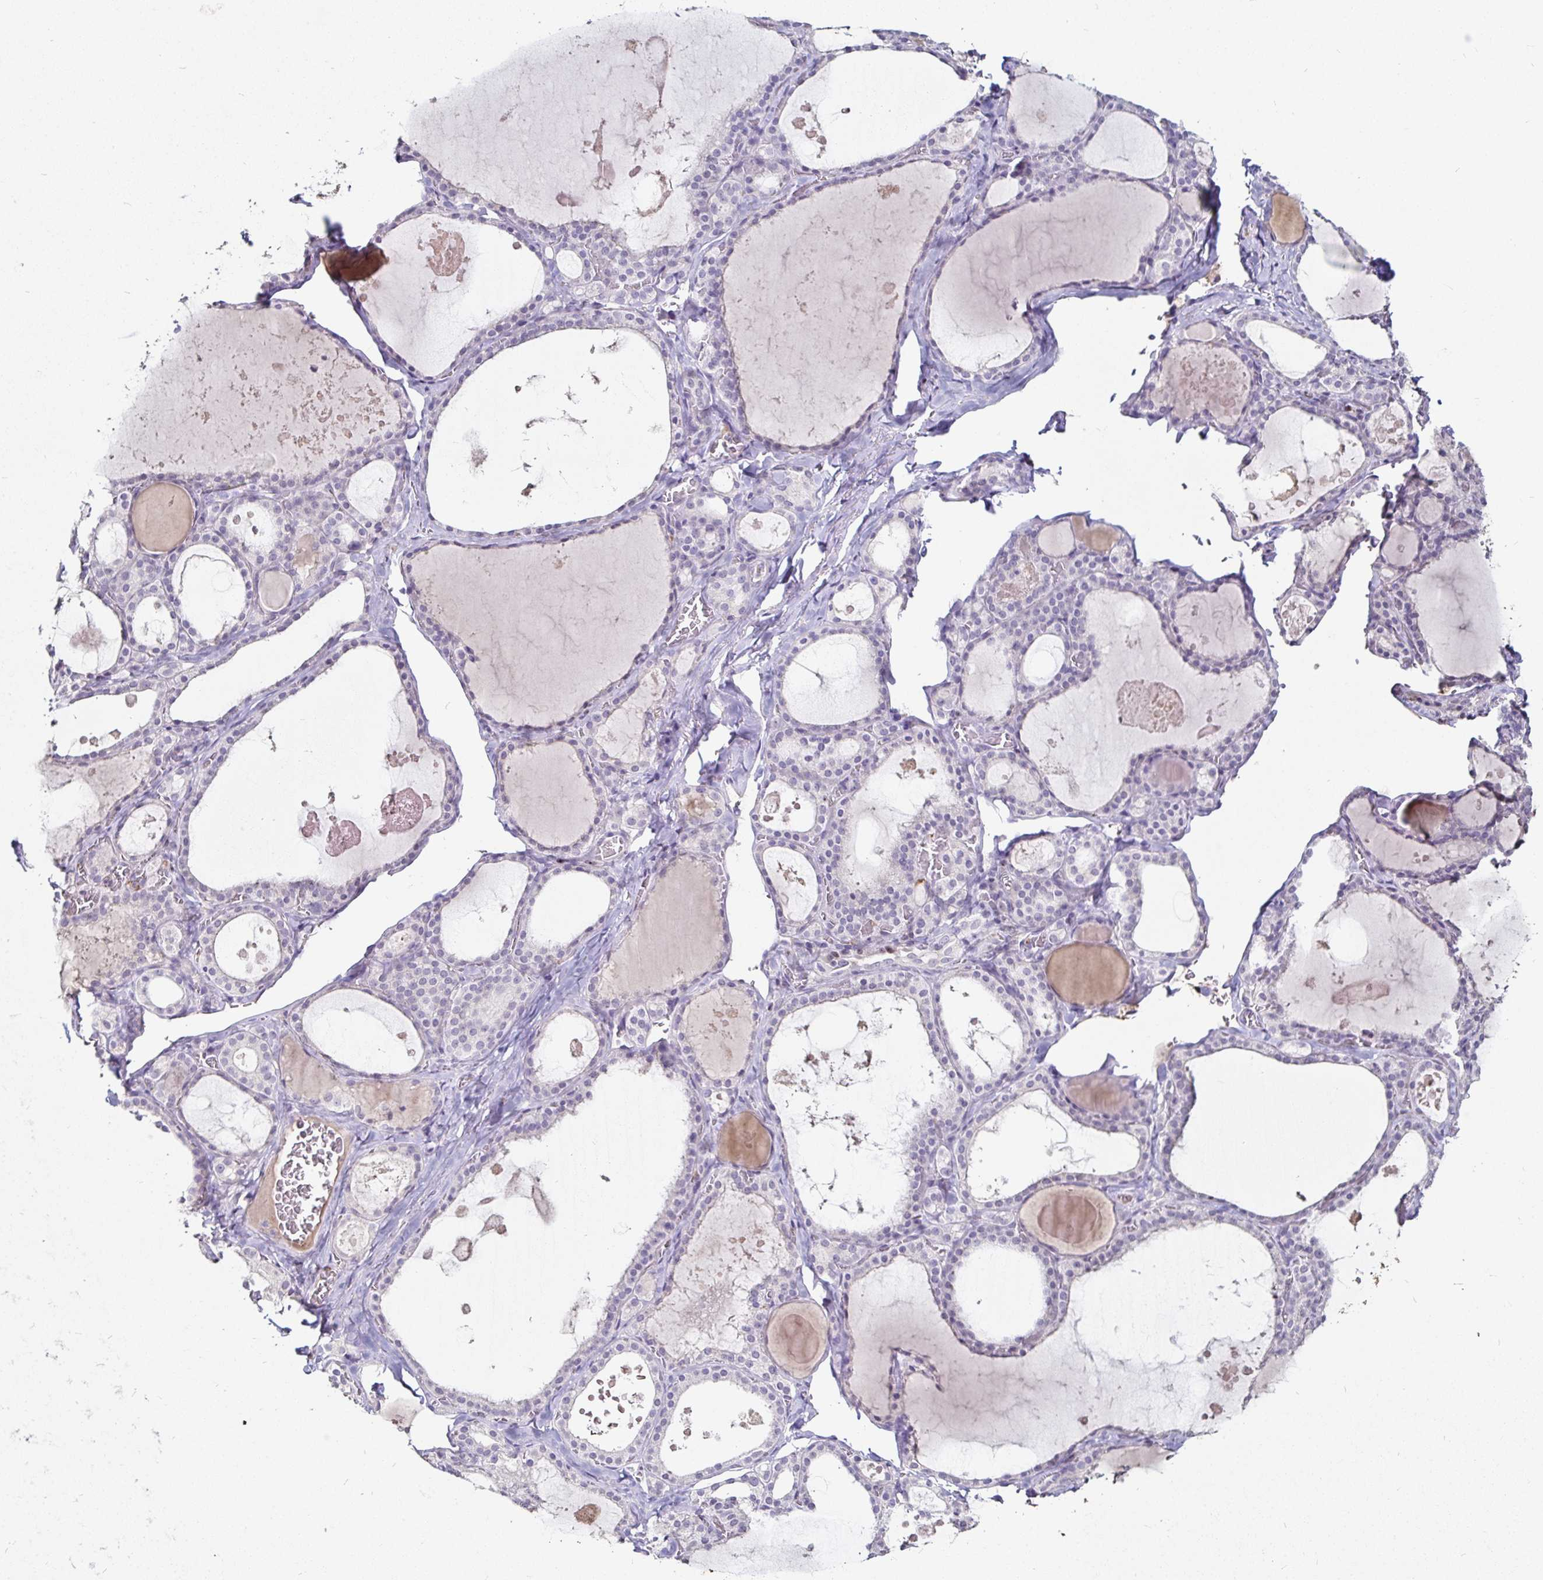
{"staining": {"intensity": "negative", "quantity": "none", "location": "none"}, "tissue": "thyroid gland", "cell_type": "Glandular cells", "image_type": "normal", "snomed": [{"axis": "morphology", "description": "Normal tissue, NOS"}, {"axis": "topography", "description": "Thyroid gland"}], "caption": "This is an IHC histopathology image of benign thyroid gland. There is no positivity in glandular cells.", "gene": "FAIM2", "patient": {"sex": "male", "age": 56}}